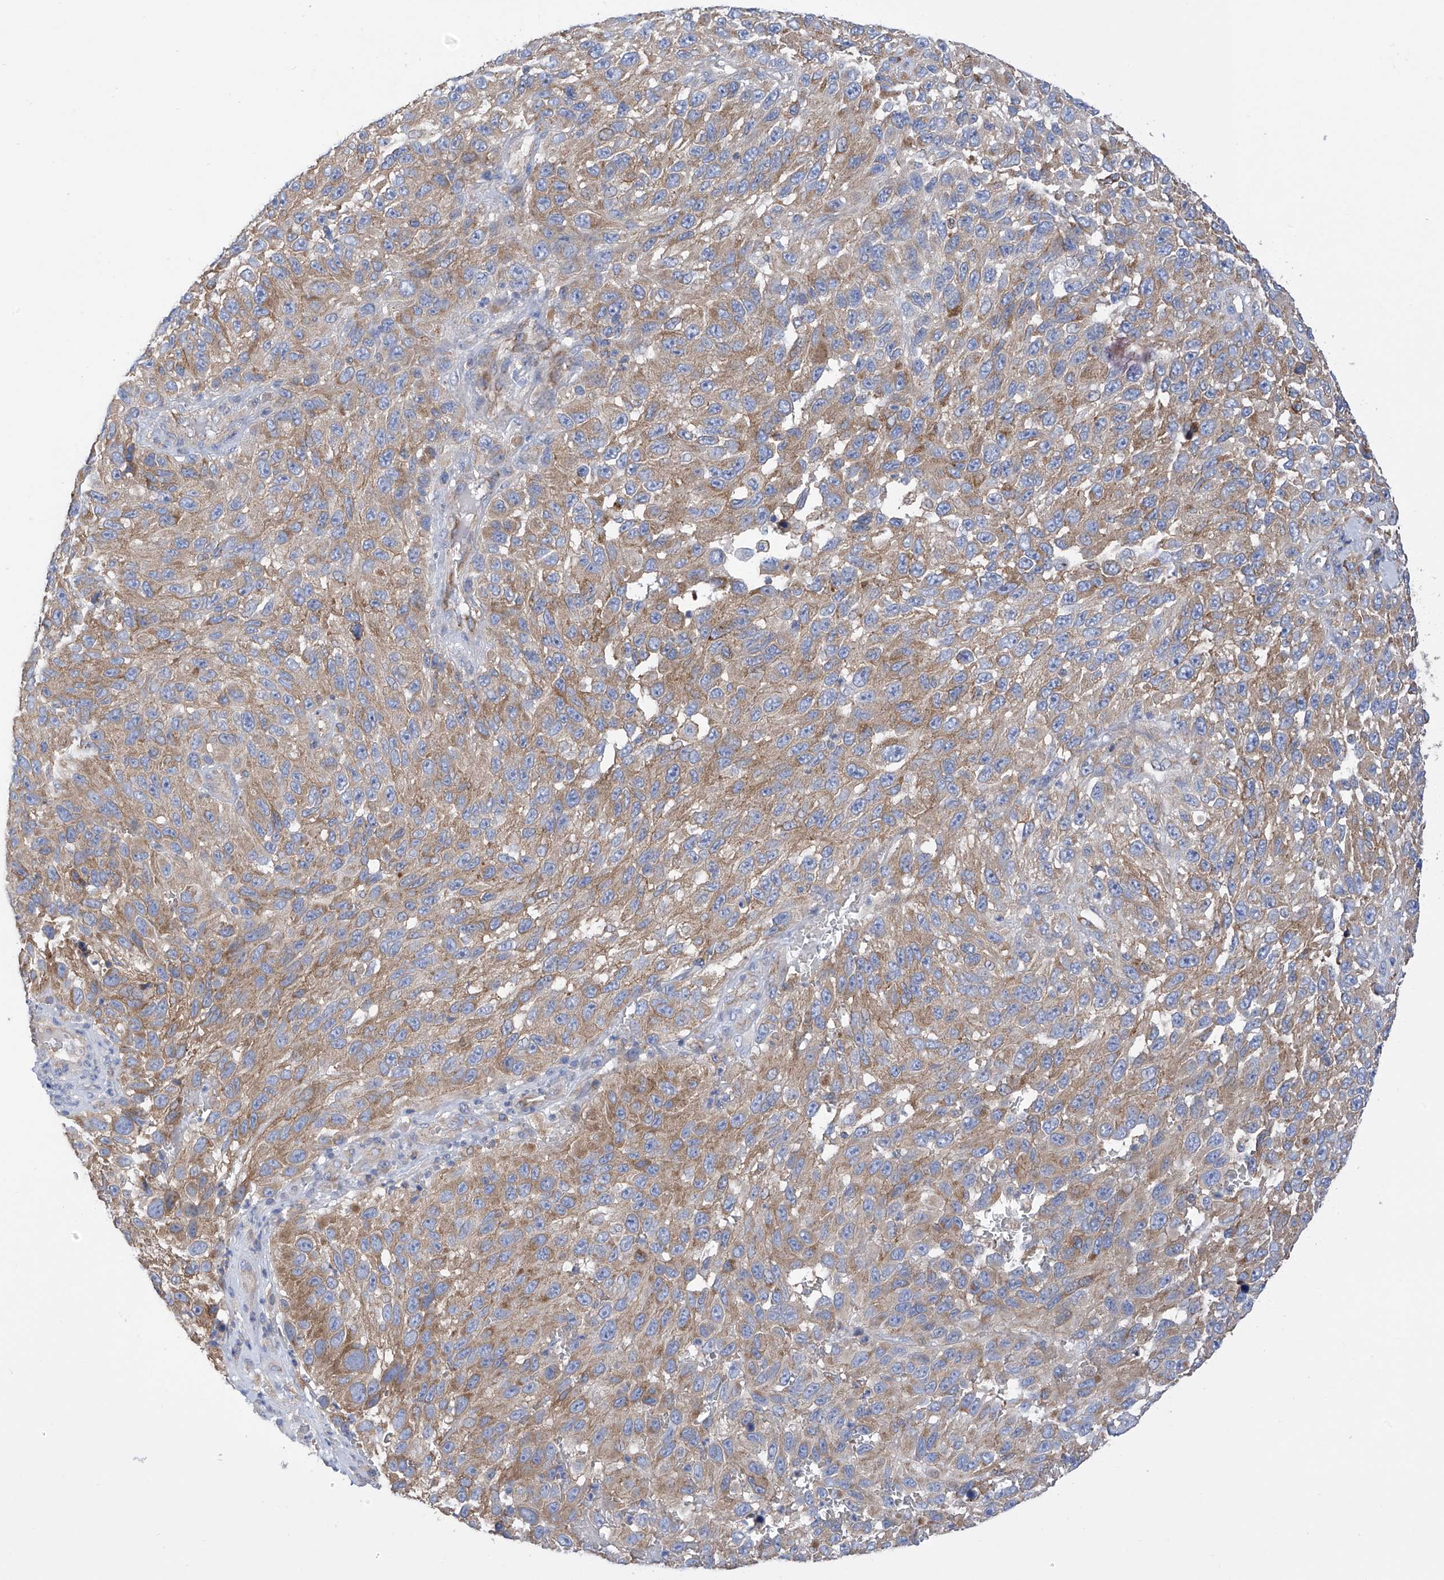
{"staining": {"intensity": "moderate", "quantity": ">75%", "location": "cytoplasmic/membranous"}, "tissue": "melanoma", "cell_type": "Tumor cells", "image_type": "cancer", "snomed": [{"axis": "morphology", "description": "Malignant melanoma, NOS"}, {"axis": "topography", "description": "Skin"}], "caption": "This is an image of immunohistochemistry staining of malignant melanoma, which shows moderate positivity in the cytoplasmic/membranous of tumor cells.", "gene": "P2RX7", "patient": {"sex": "female", "age": 96}}